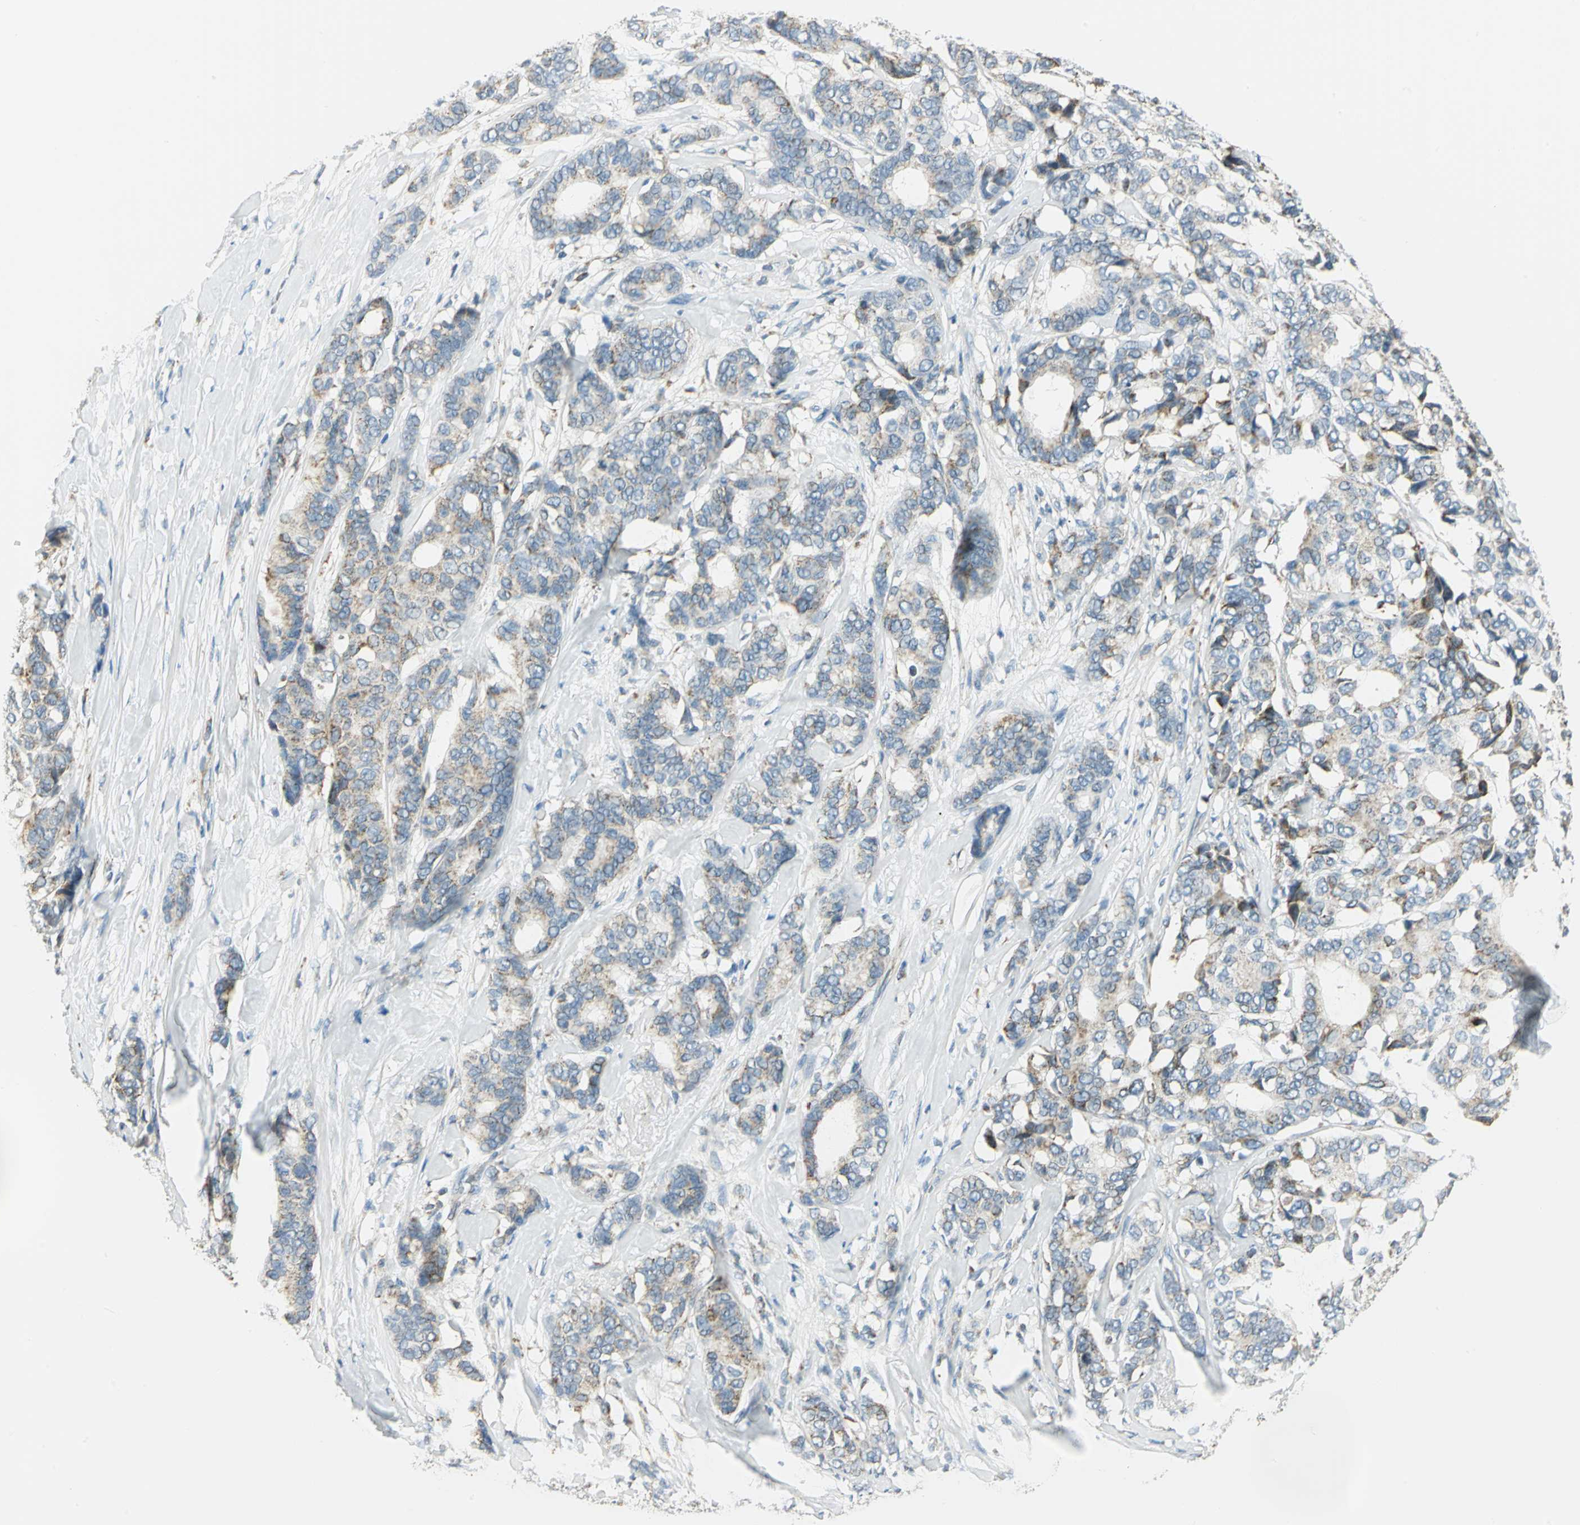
{"staining": {"intensity": "moderate", "quantity": "25%-75%", "location": "cytoplasmic/membranous"}, "tissue": "breast cancer", "cell_type": "Tumor cells", "image_type": "cancer", "snomed": [{"axis": "morphology", "description": "Duct carcinoma"}, {"axis": "topography", "description": "Breast"}], "caption": "Immunohistochemistry (IHC) (DAB (3,3'-diaminobenzidine)) staining of breast cancer (intraductal carcinoma) displays moderate cytoplasmic/membranous protein positivity in about 25%-75% of tumor cells.", "gene": "ACADM", "patient": {"sex": "female", "age": 87}}